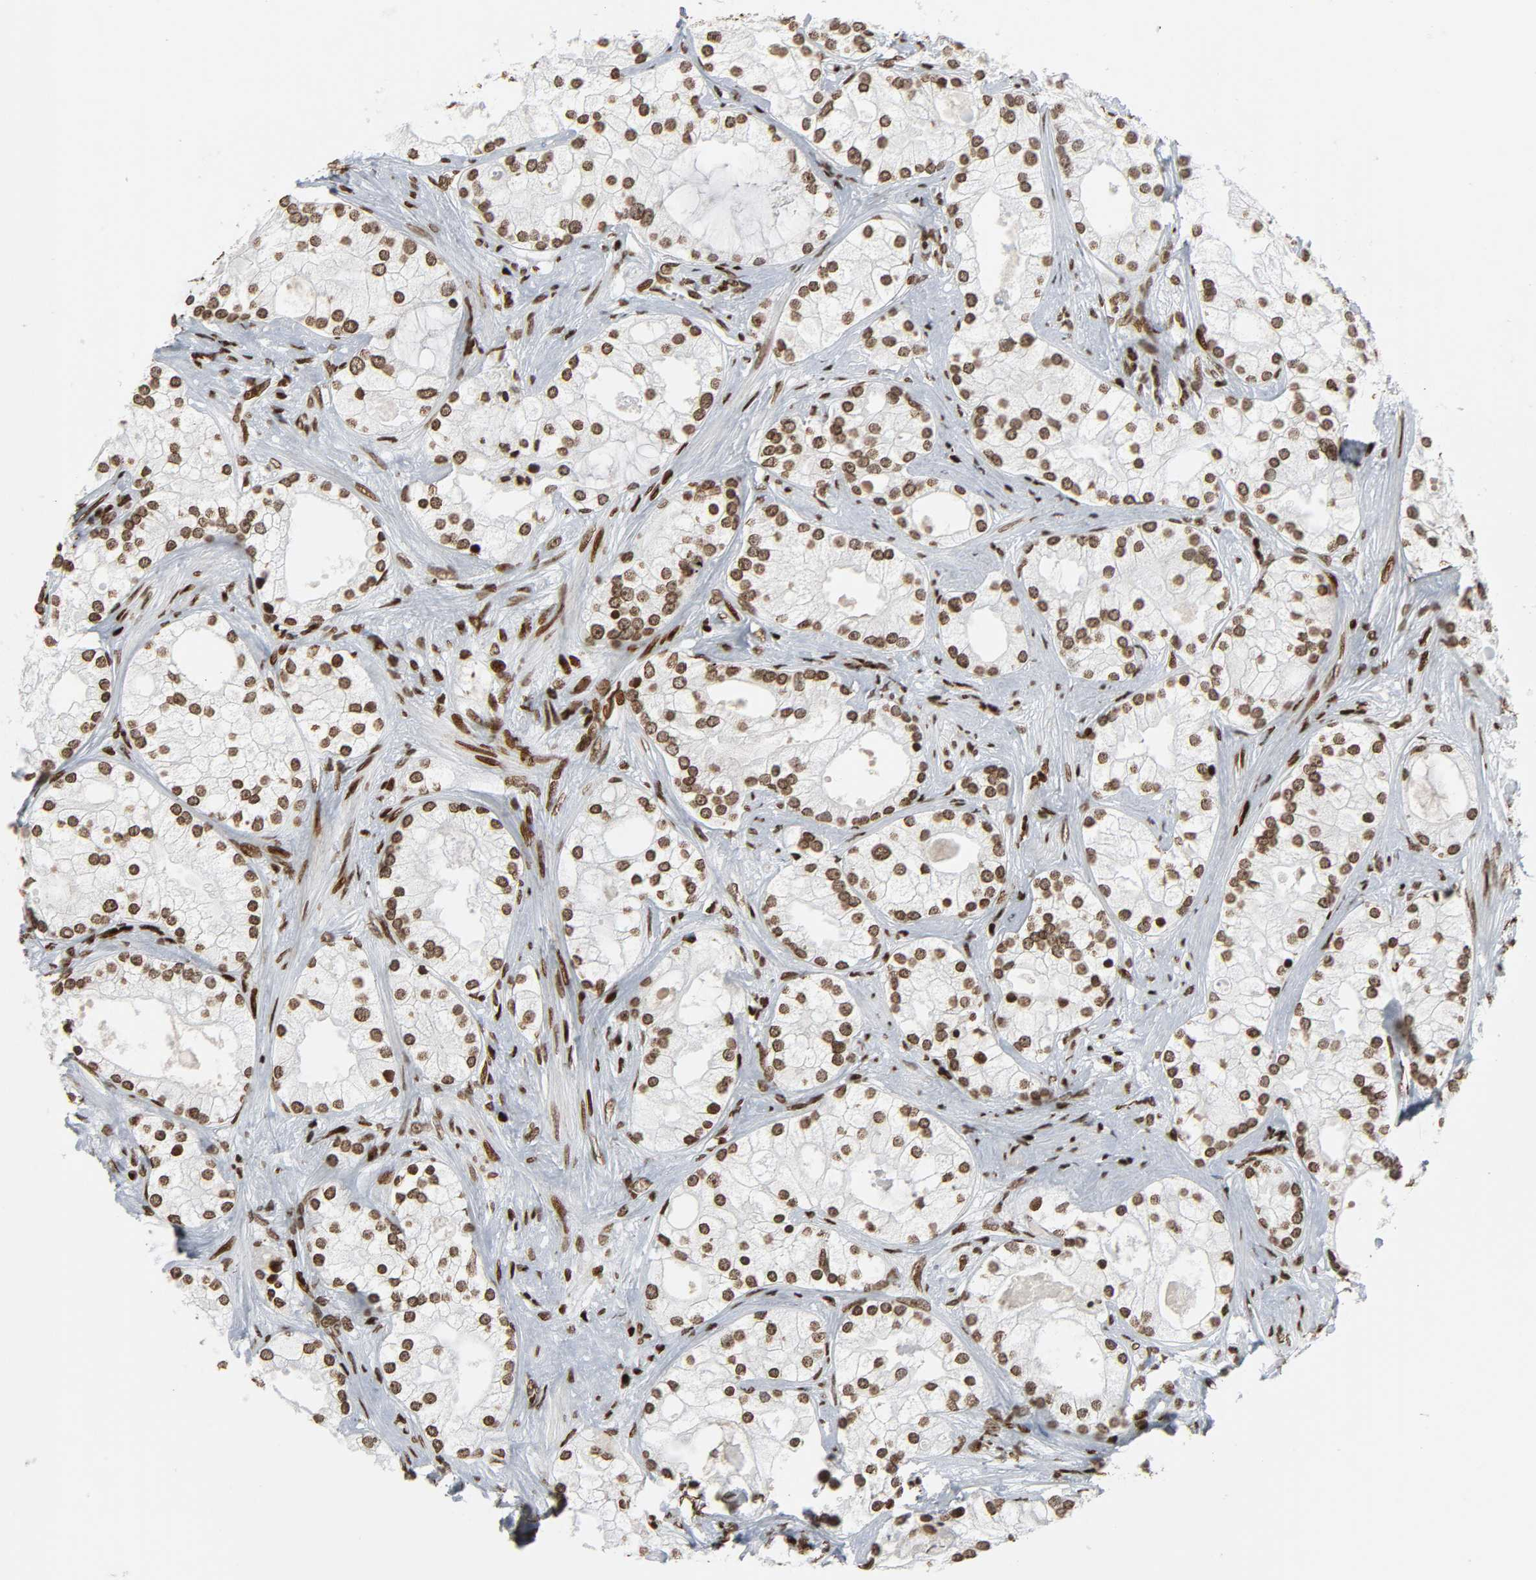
{"staining": {"intensity": "moderate", "quantity": ">75%", "location": "nuclear"}, "tissue": "prostate cancer", "cell_type": "Tumor cells", "image_type": "cancer", "snomed": [{"axis": "morphology", "description": "Adenocarcinoma, Low grade"}, {"axis": "topography", "description": "Prostate"}], "caption": "Protein analysis of low-grade adenocarcinoma (prostate) tissue demonstrates moderate nuclear staining in approximately >75% of tumor cells.", "gene": "RXRA", "patient": {"sex": "male", "age": 58}}